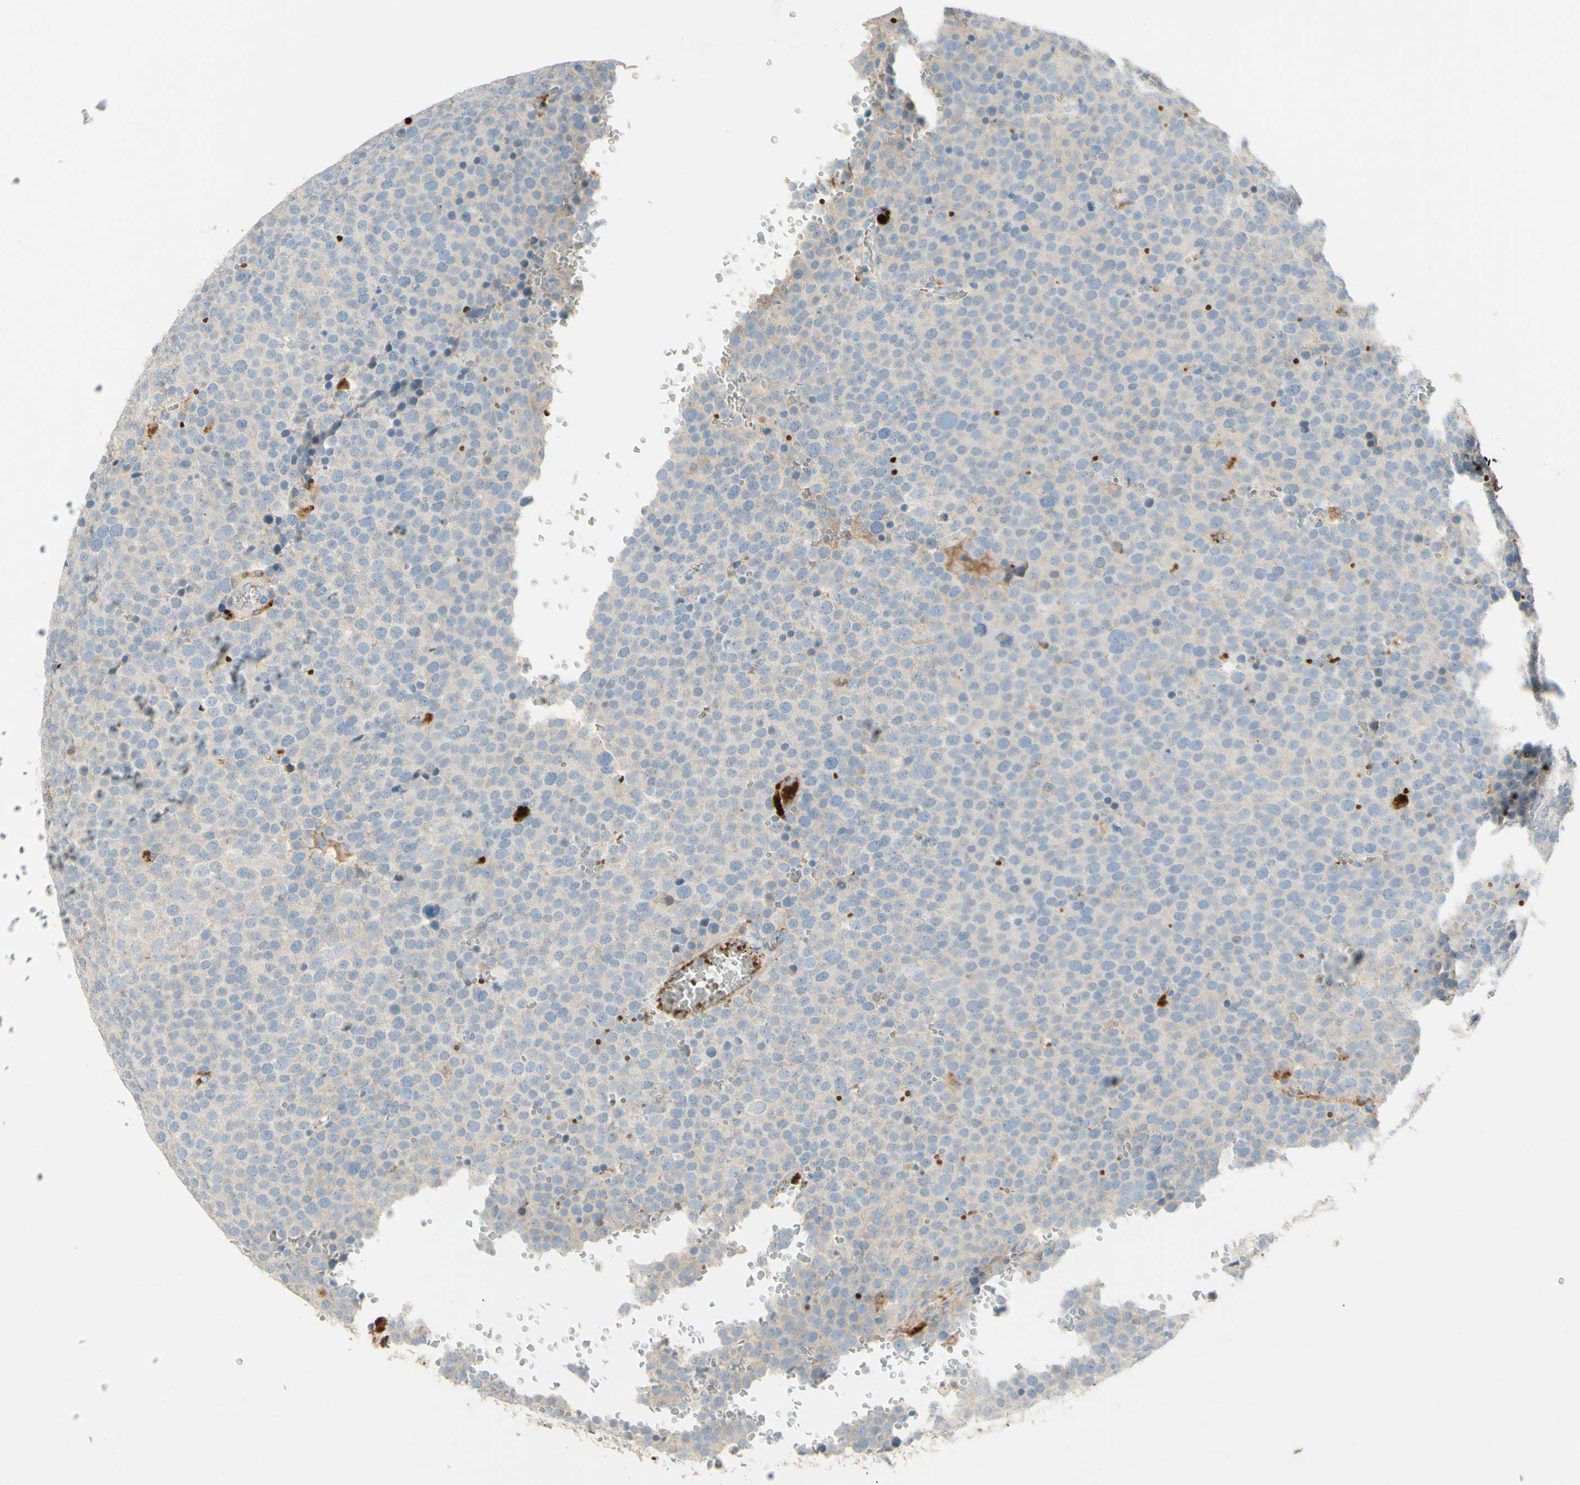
{"staining": {"intensity": "moderate", "quantity": "<25%", "location": "cytoplasmic/membranous"}, "tissue": "testis cancer", "cell_type": "Tumor cells", "image_type": "cancer", "snomed": [{"axis": "morphology", "description": "Seminoma, NOS"}, {"axis": "topography", "description": "Testis"}], "caption": "IHC (DAB) staining of testis cancer (seminoma) exhibits moderate cytoplasmic/membranous protein expression in approximately <25% of tumor cells. Immunohistochemistry (ihc) stains the protein of interest in brown and the nuclei are stained blue.", "gene": "GAN", "patient": {"sex": "male", "age": 71}}